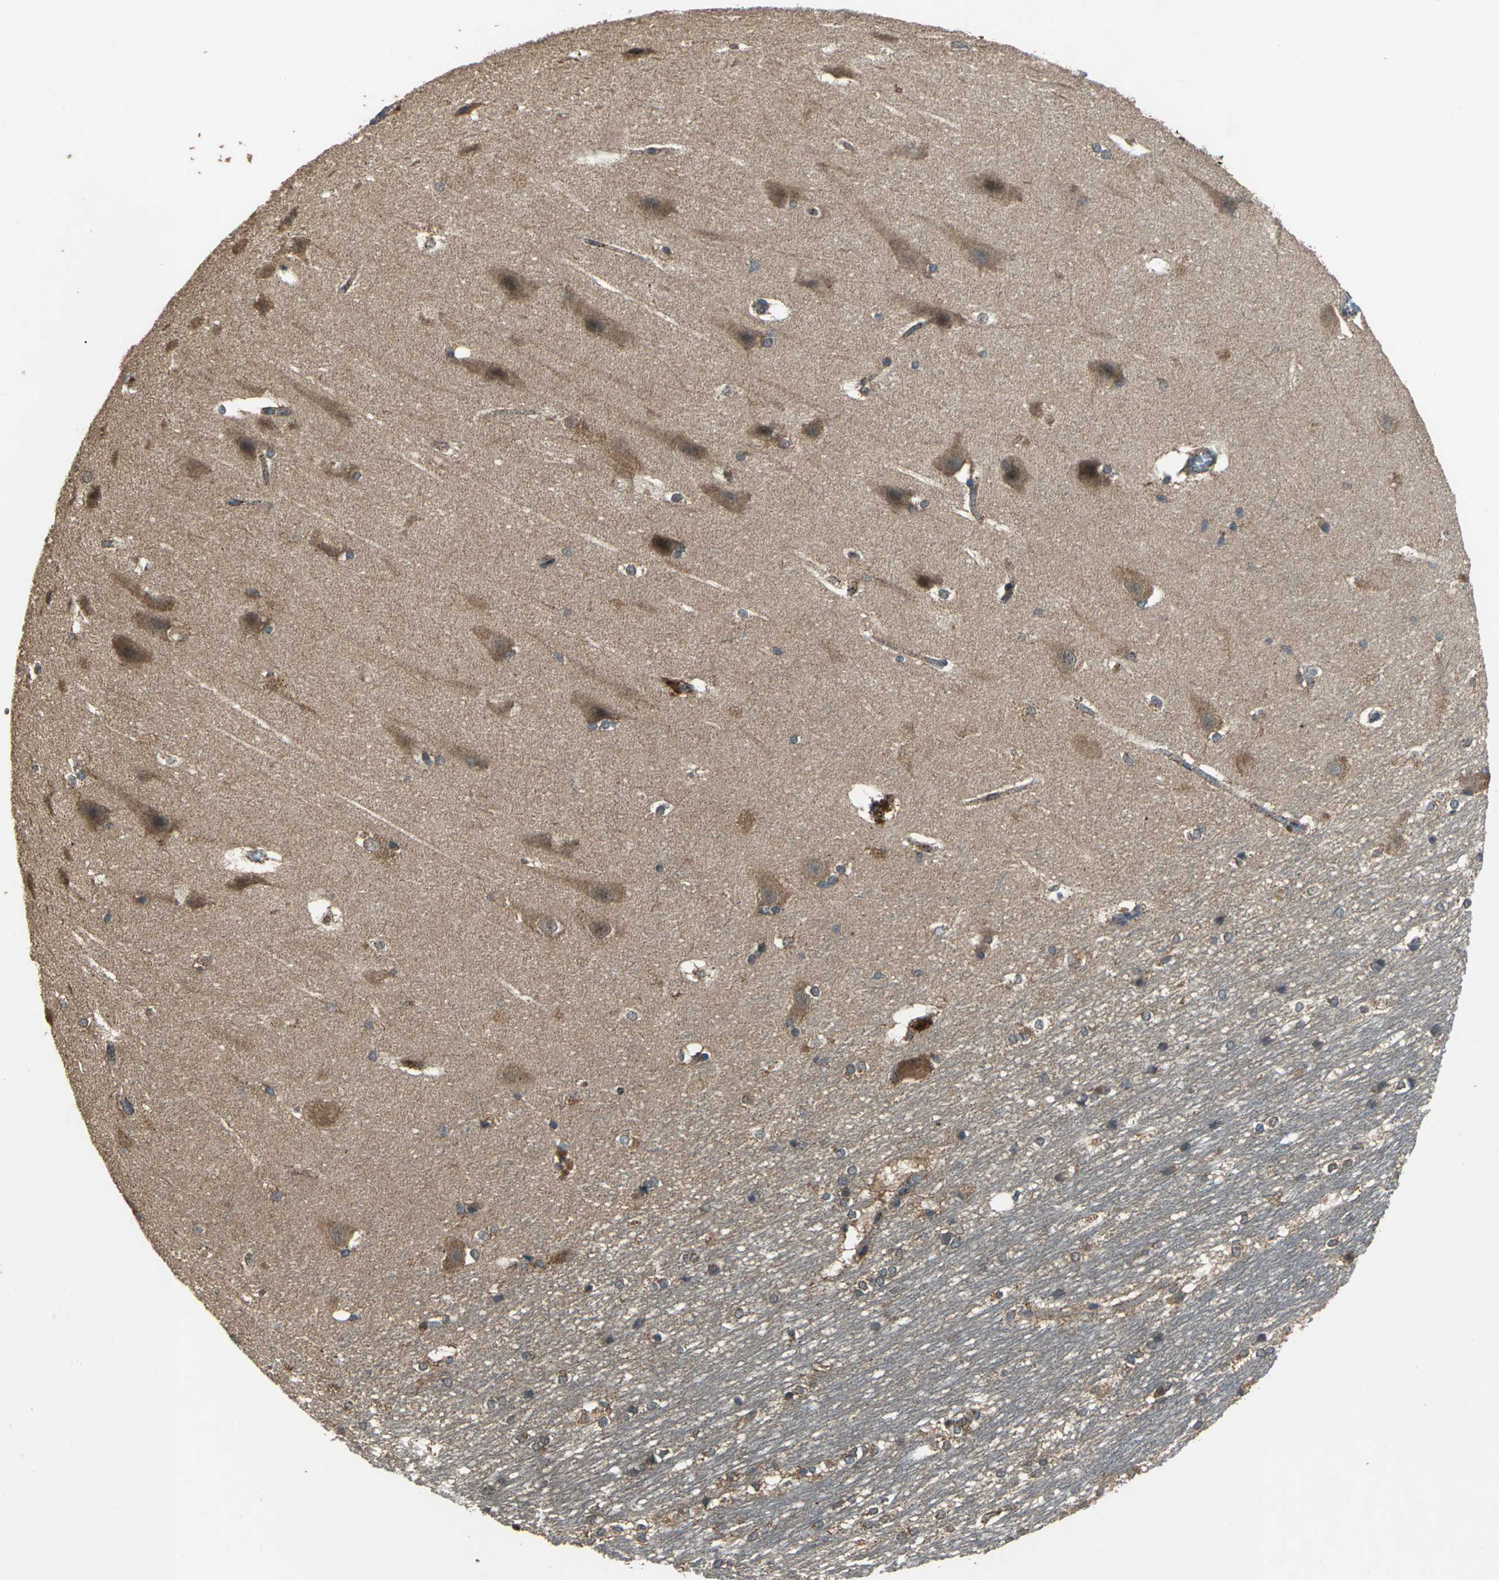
{"staining": {"intensity": "moderate", "quantity": "25%-75%", "location": "cytoplasmic/membranous"}, "tissue": "hippocampus", "cell_type": "Glial cells", "image_type": "normal", "snomed": [{"axis": "morphology", "description": "Normal tissue, NOS"}, {"axis": "topography", "description": "Hippocampus"}], "caption": "Moderate cytoplasmic/membranous expression for a protein is appreciated in about 25%-75% of glial cells of unremarkable hippocampus using IHC.", "gene": "ZNF608", "patient": {"sex": "female", "age": 19}}